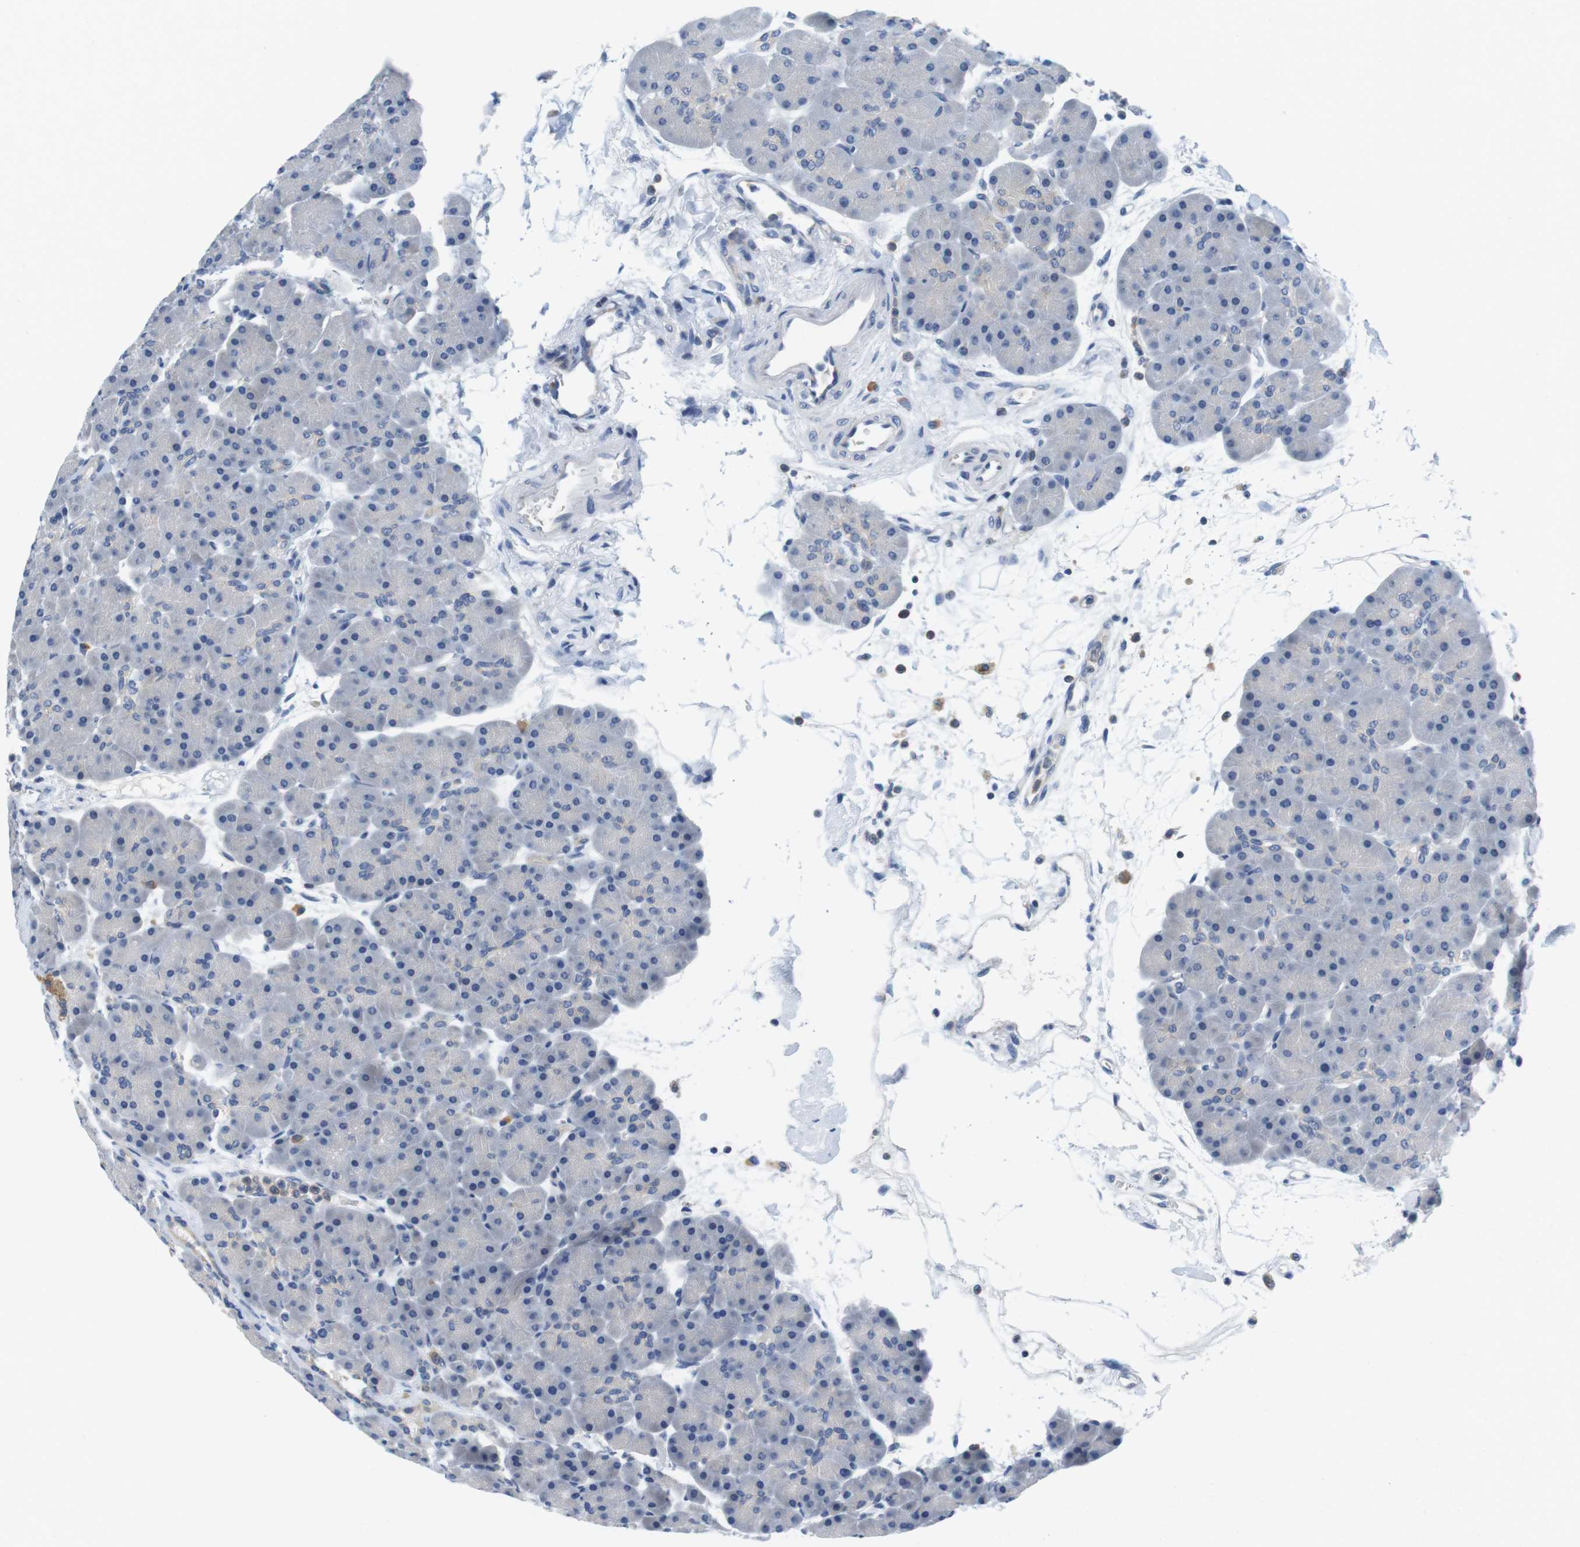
{"staining": {"intensity": "negative", "quantity": "none", "location": "none"}, "tissue": "pancreas", "cell_type": "Exocrine glandular cells", "image_type": "normal", "snomed": [{"axis": "morphology", "description": "Normal tissue, NOS"}, {"axis": "topography", "description": "Pancreas"}], "caption": "There is no significant expression in exocrine glandular cells of pancreas. (DAB immunohistochemistry (IHC), high magnification).", "gene": "CNGA2", "patient": {"sex": "male", "age": 66}}